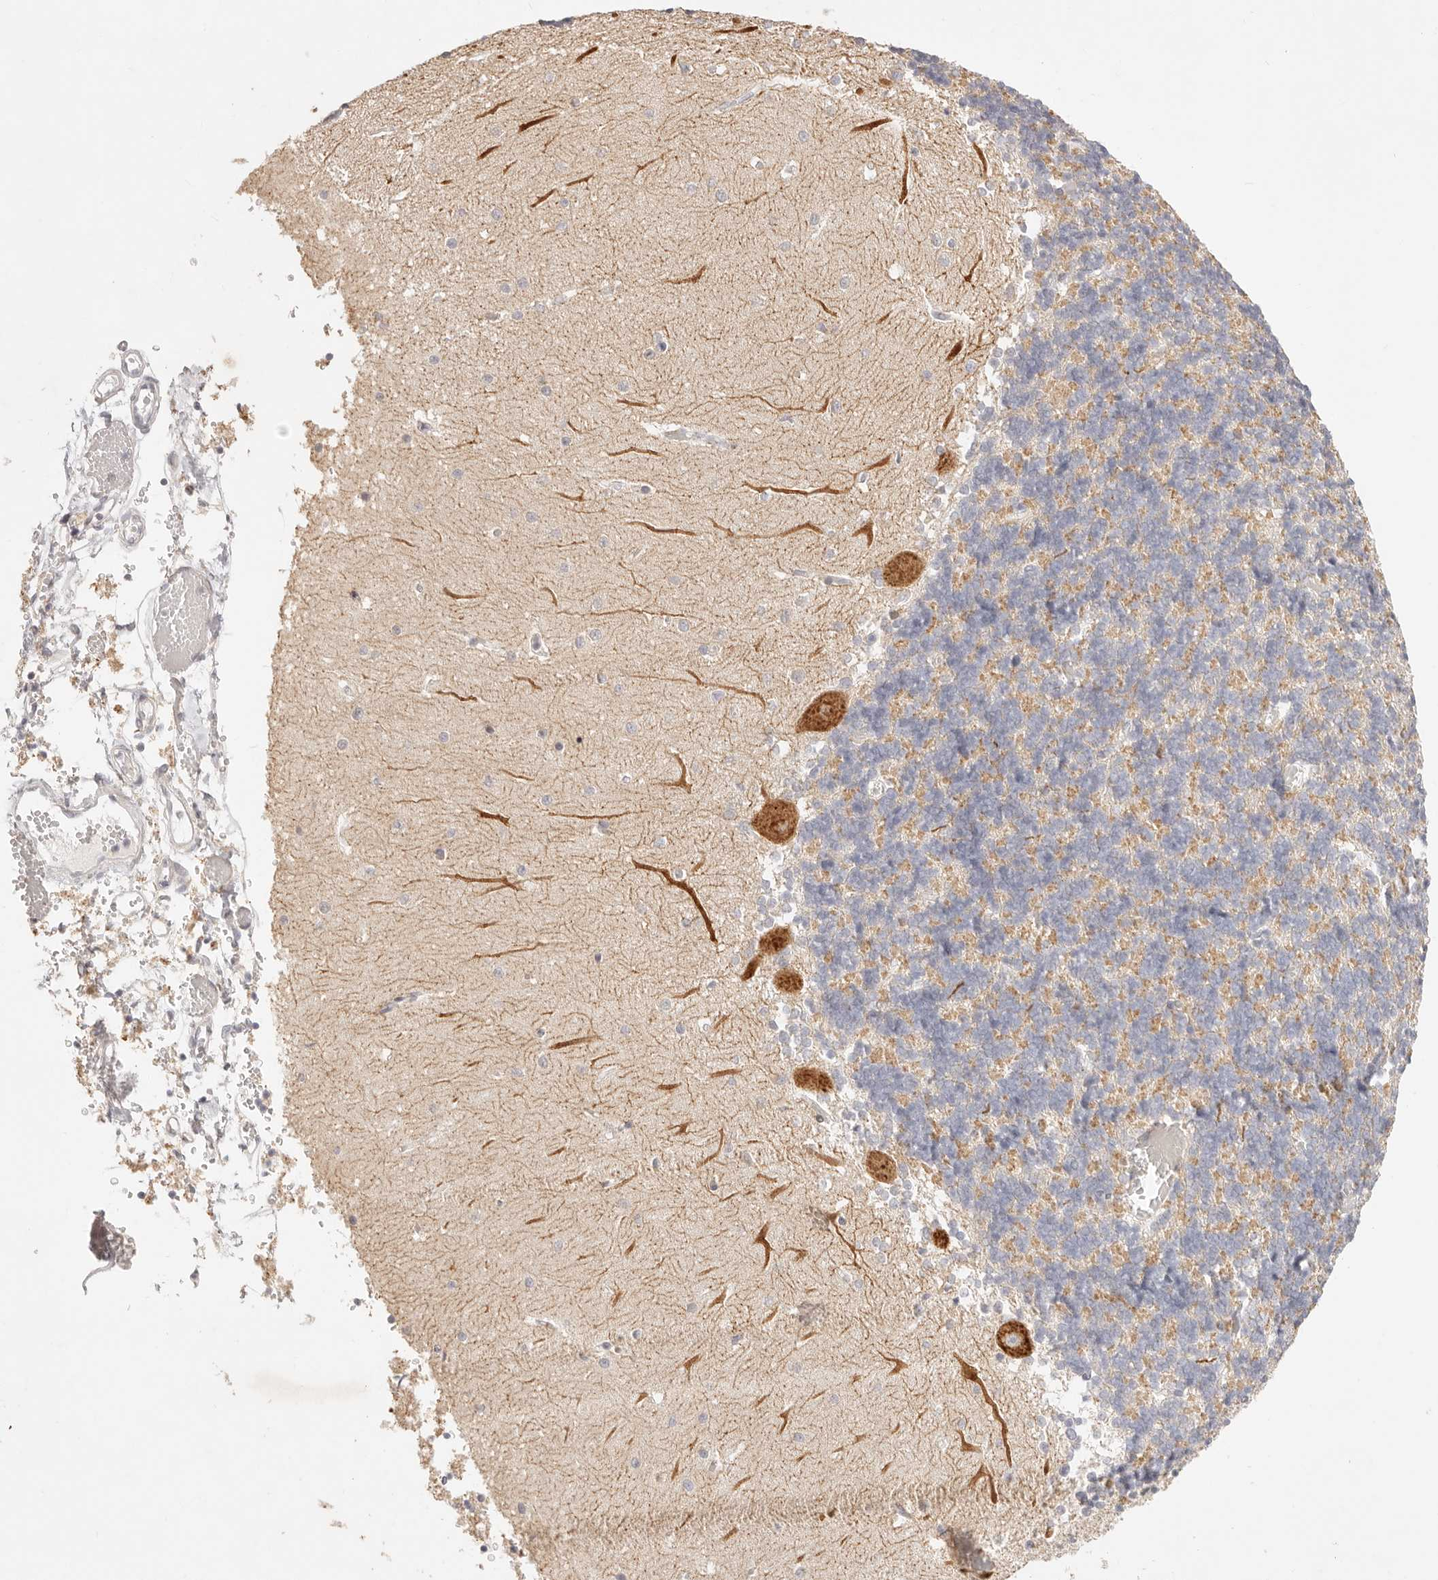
{"staining": {"intensity": "negative", "quantity": "none", "location": "none"}, "tissue": "cerebellum", "cell_type": "Cells in granular layer", "image_type": "normal", "snomed": [{"axis": "morphology", "description": "Normal tissue, NOS"}, {"axis": "topography", "description": "Cerebellum"}], "caption": "Immunohistochemical staining of normal cerebellum reveals no significant positivity in cells in granular layer.", "gene": "GPR156", "patient": {"sex": "male", "age": 37}}